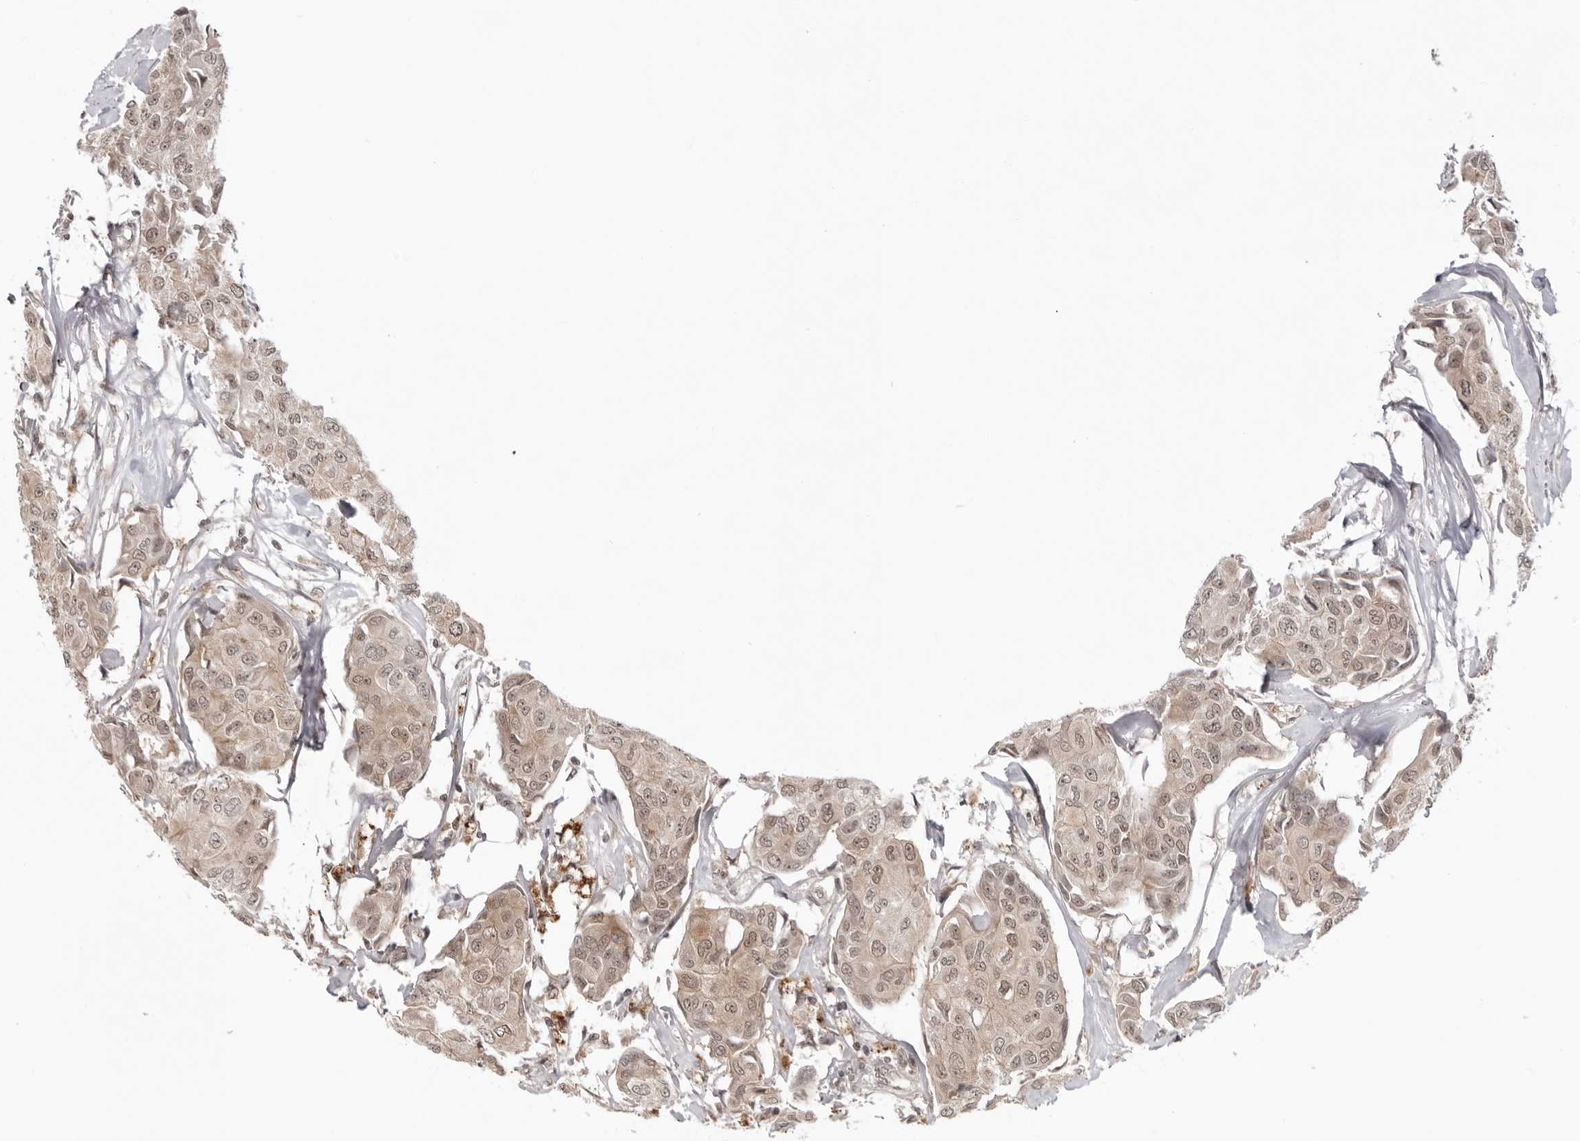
{"staining": {"intensity": "weak", "quantity": ">75%", "location": "cytoplasmic/membranous,nuclear"}, "tissue": "breast cancer", "cell_type": "Tumor cells", "image_type": "cancer", "snomed": [{"axis": "morphology", "description": "Duct carcinoma"}, {"axis": "topography", "description": "Breast"}], "caption": "IHC image of human breast cancer (invasive ductal carcinoma) stained for a protein (brown), which displays low levels of weak cytoplasmic/membranous and nuclear staining in approximately >75% of tumor cells.", "gene": "EXOSC10", "patient": {"sex": "female", "age": 80}}